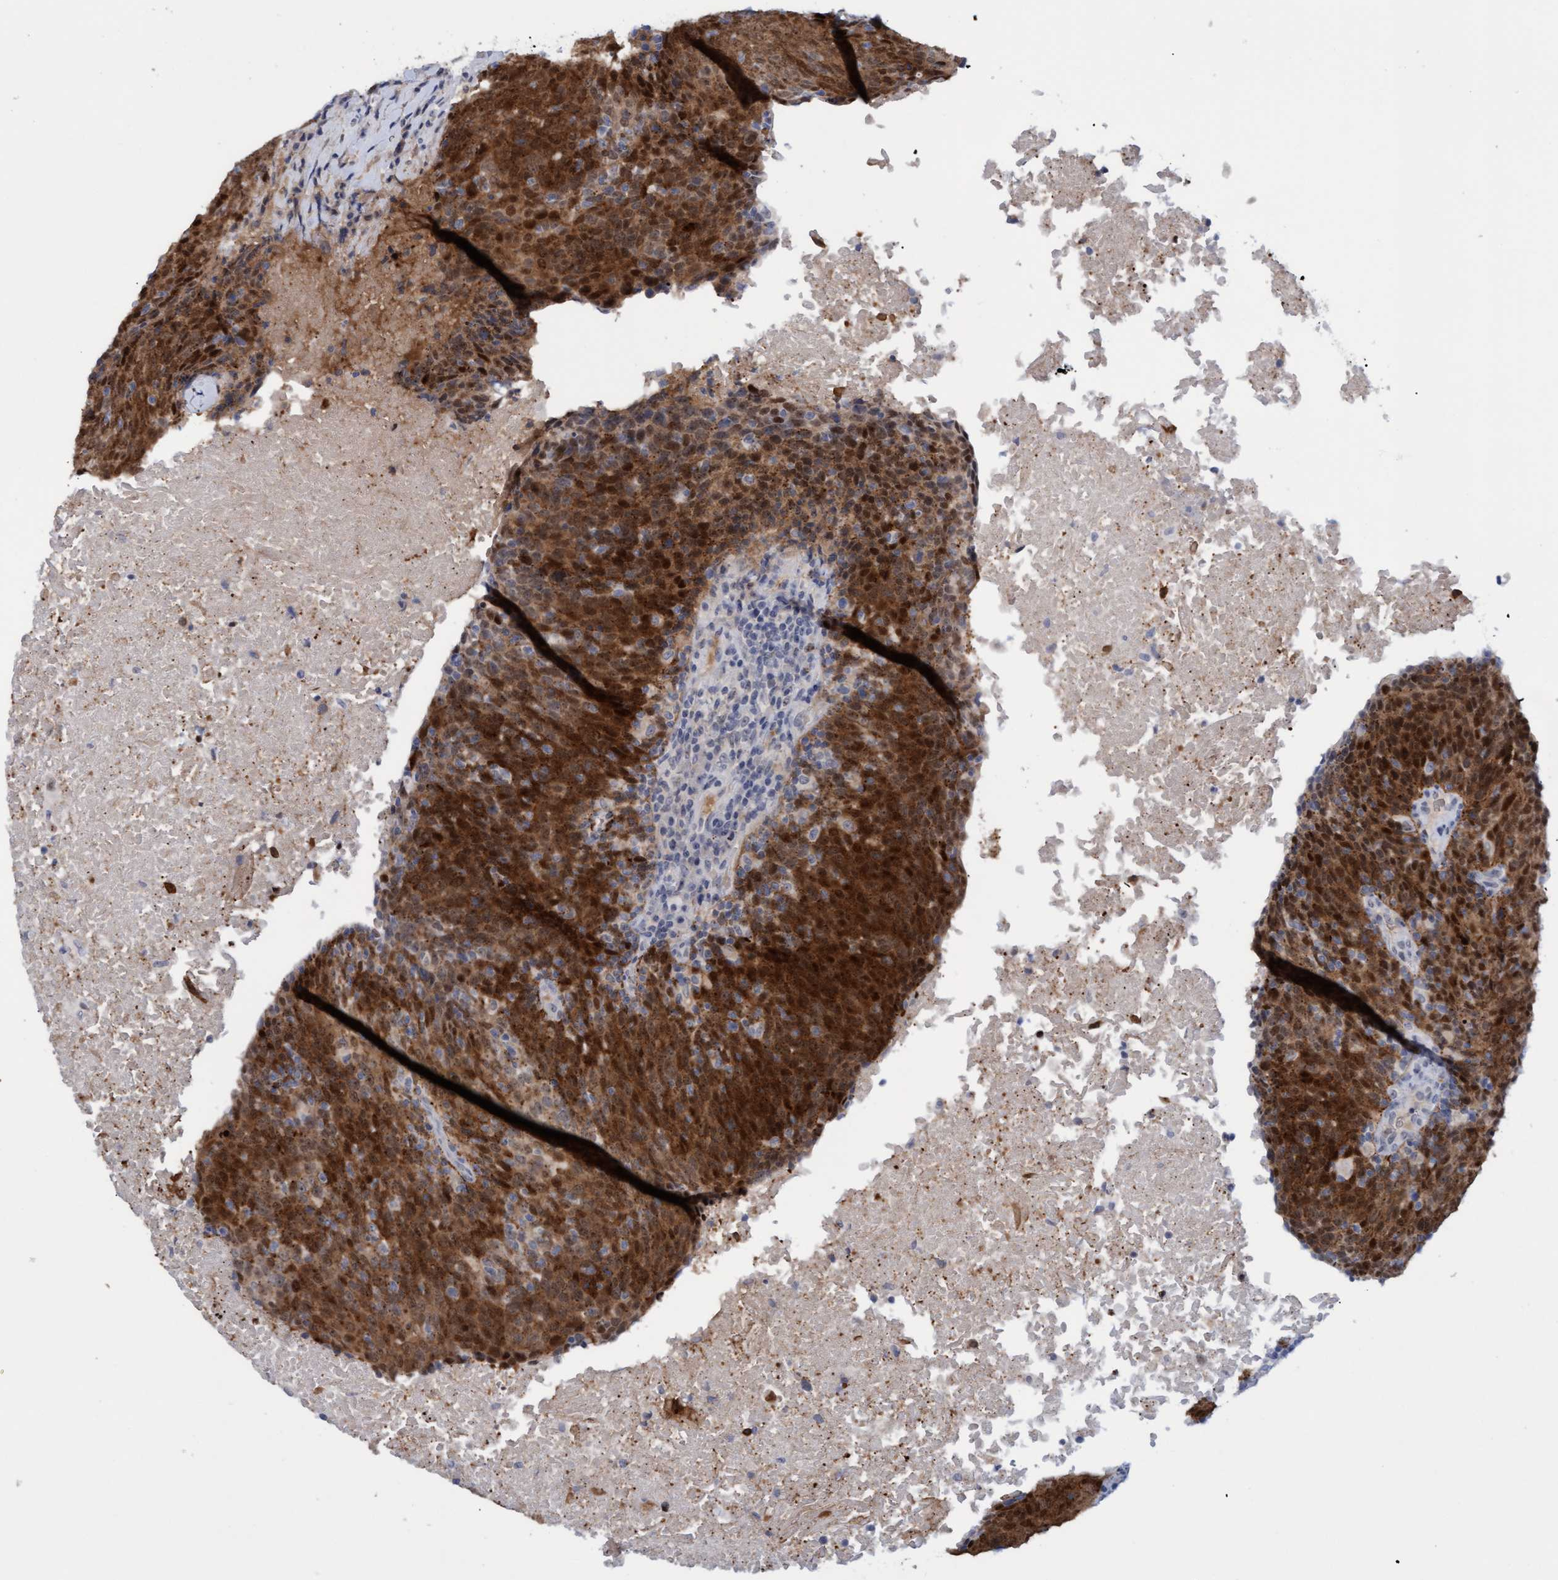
{"staining": {"intensity": "strong", "quantity": ">75%", "location": "cytoplasmic/membranous,nuclear"}, "tissue": "head and neck cancer", "cell_type": "Tumor cells", "image_type": "cancer", "snomed": [{"axis": "morphology", "description": "Squamous cell carcinoma, NOS"}, {"axis": "morphology", "description": "Squamous cell carcinoma, metastatic, NOS"}, {"axis": "topography", "description": "Lymph node"}, {"axis": "topography", "description": "Head-Neck"}], "caption": "The micrograph shows a brown stain indicating the presence of a protein in the cytoplasmic/membranous and nuclear of tumor cells in metastatic squamous cell carcinoma (head and neck).", "gene": "PINX1", "patient": {"sex": "male", "age": 62}}